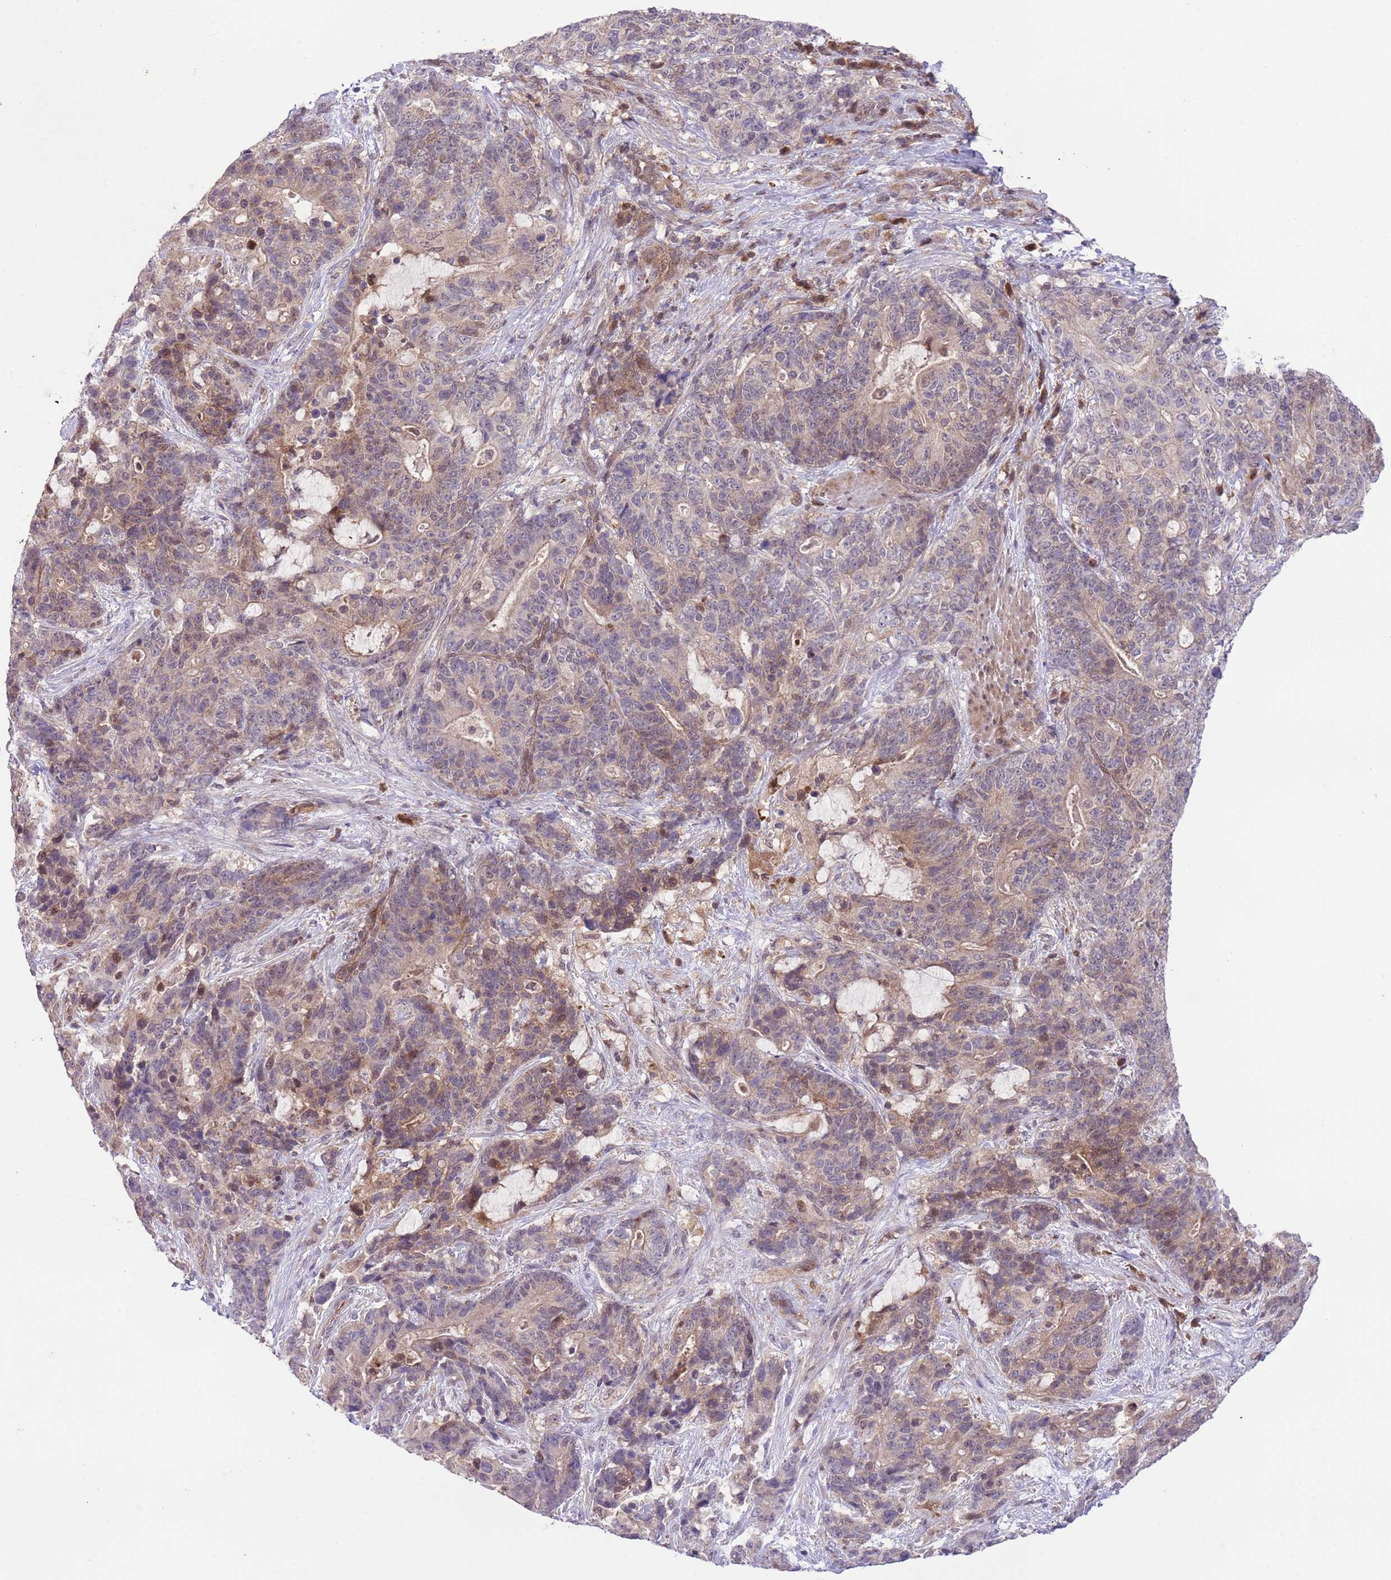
{"staining": {"intensity": "weak", "quantity": "25%-75%", "location": "cytoplasmic/membranous"}, "tissue": "stomach cancer", "cell_type": "Tumor cells", "image_type": "cancer", "snomed": [{"axis": "morphology", "description": "Normal tissue, NOS"}, {"axis": "morphology", "description": "Adenocarcinoma, NOS"}, {"axis": "topography", "description": "Stomach"}], "caption": "Protein positivity by immunohistochemistry exhibits weak cytoplasmic/membranous positivity in approximately 25%-75% of tumor cells in stomach cancer (adenocarcinoma). (Stains: DAB (3,3'-diaminobenzidine) in brown, nuclei in blue, Microscopy: brightfield microscopy at high magnification).", "gene": "HDHD2", "patient": {"sex": "female", "age": 64}}